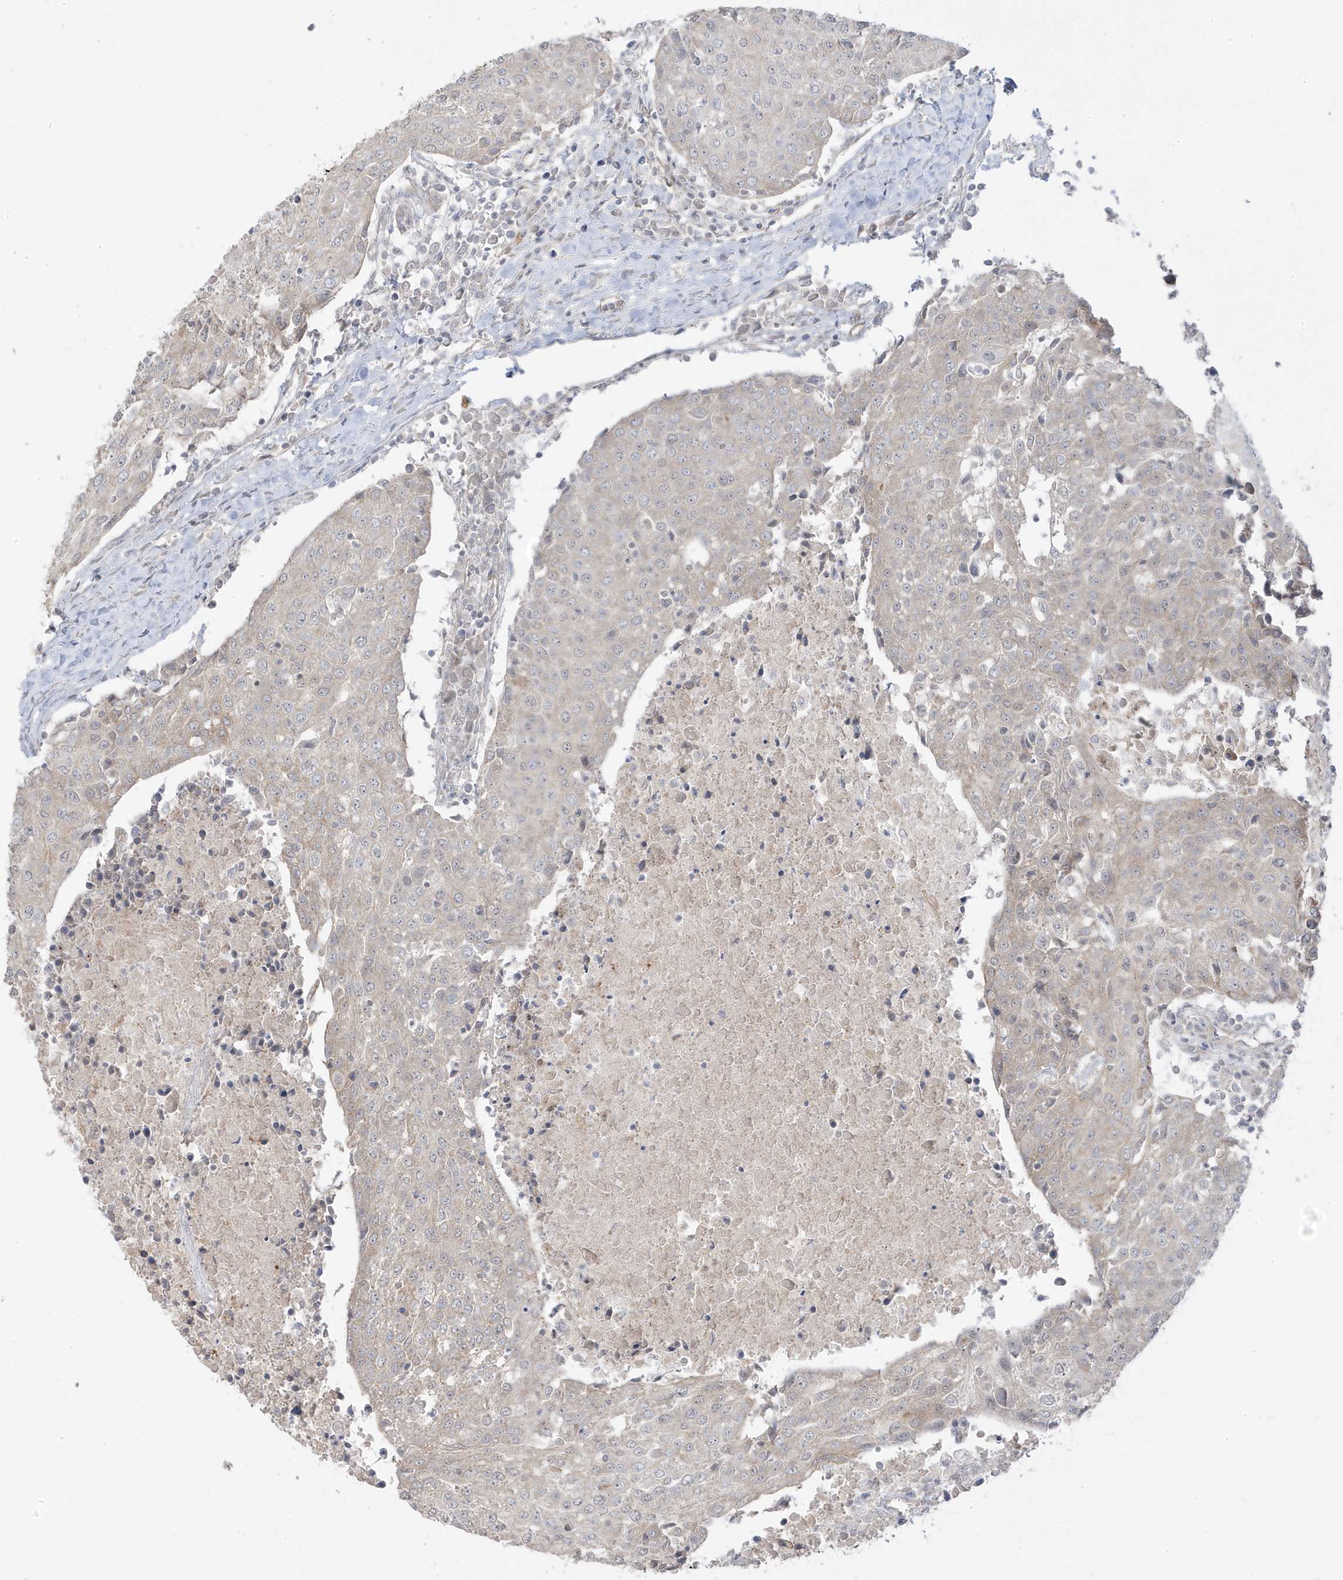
{"staining": {"intensity": "weak", "quantity": "<25%", "location": "cytoplasmic/membranous"}, "tissue": "urothelial cancer", "cell_type": "Tumor cells", "image_type": "cancer", "snomed": [{"axis": "morphology", "description": "Urothelial carcinoma, High grade"}, {"axis": "topography", "description": "Urinary bladder"}], "caption": "The micrograph reveals no significant staining in tumor cells of urothelial carcinoma (high-grade). The staining is performed using DAB brown chromogen with nuclei counter-stained in using hematoxylin.", "gene": "DNAJC12", "patient": {"sex": "female", "age": 85}}